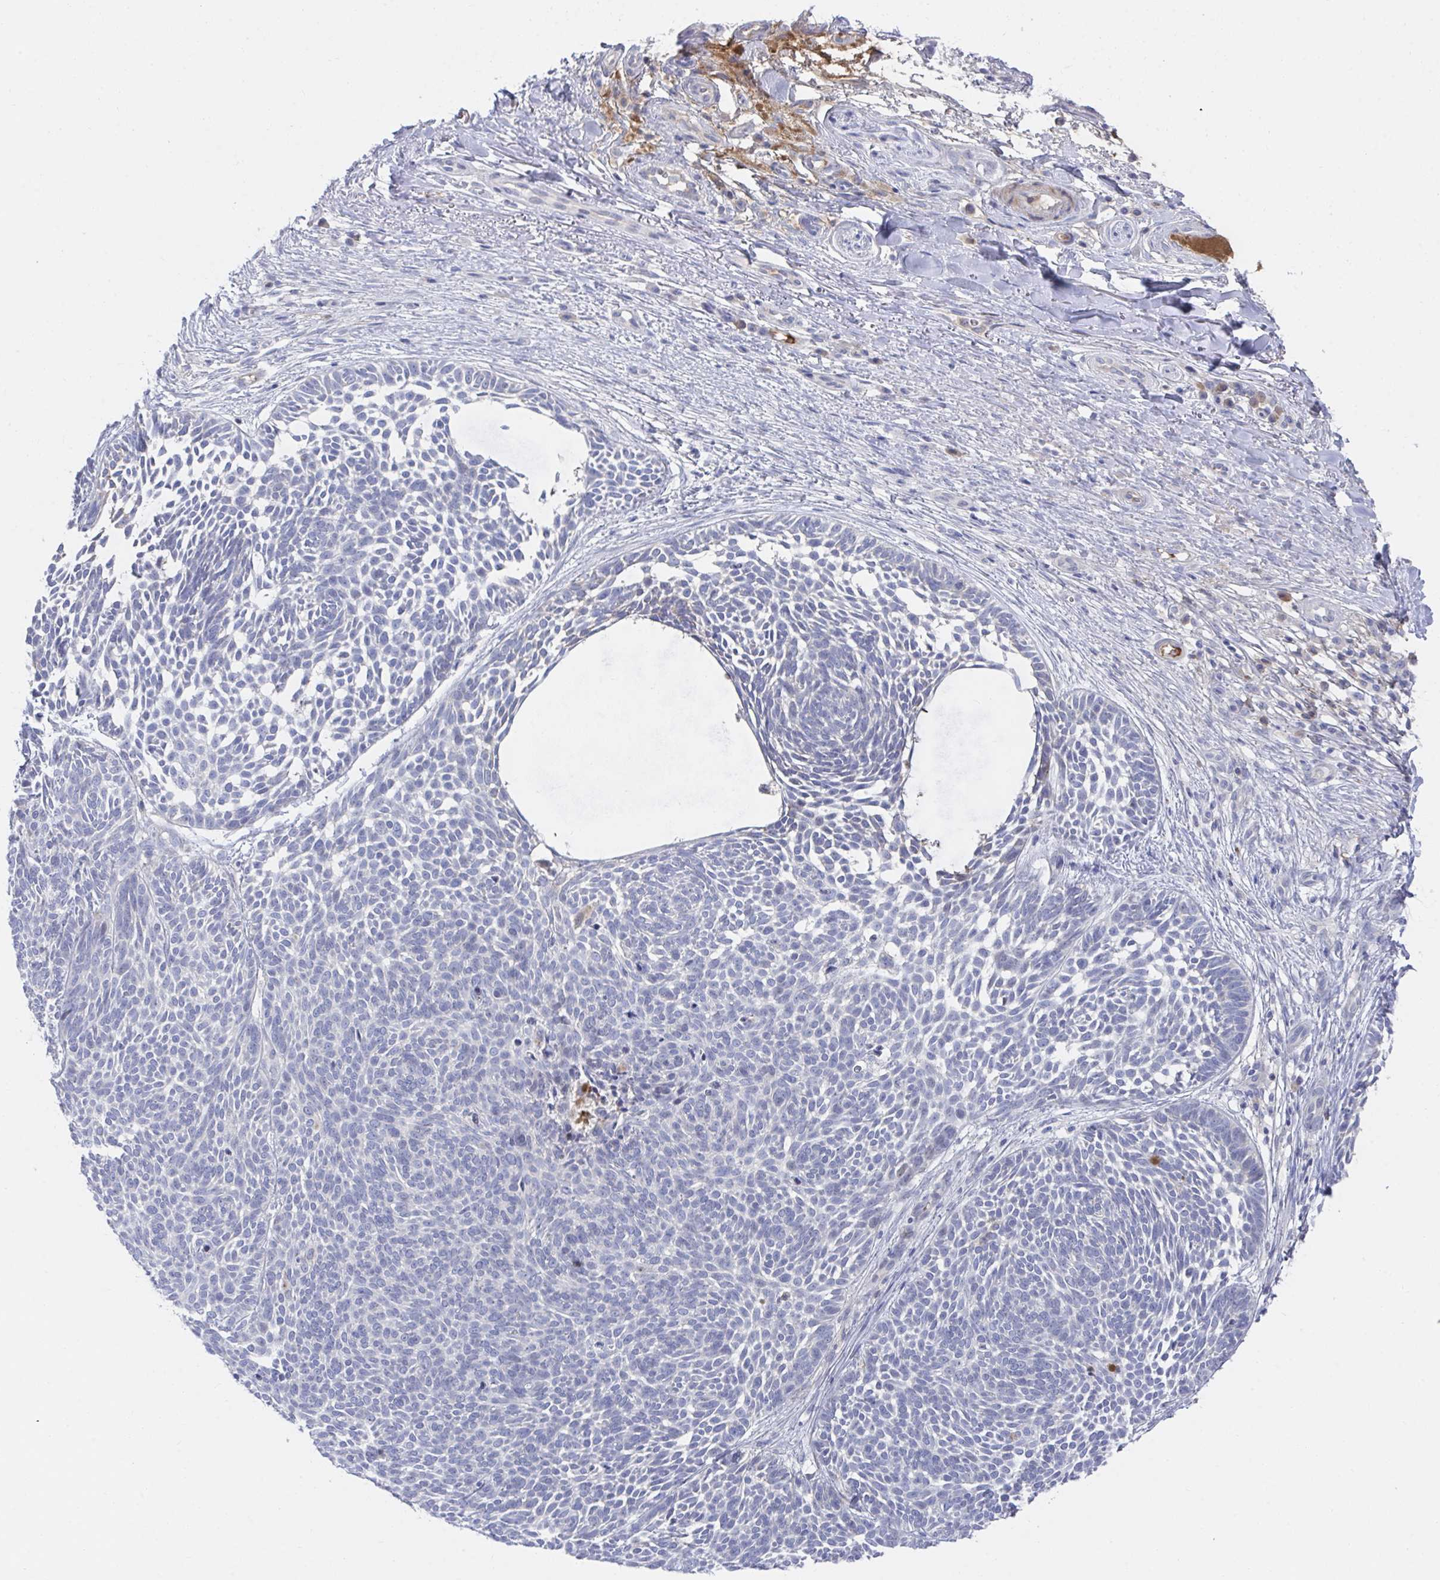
{"staining": {"intensity": "negative", "quantity": "none", "location": "none"}, "tissue": "skin cancer", "cell_type": "Tumor cells", "image_type": "cancer", "snomed": [{"axis": "morphology", "description": "Basal cell carcinoma"}, {"axis": "topography", "description": "Skin"}, {"axis": "topography", "description": "Skin of trunk"}], "caption": "Tumor cells show no significant expression in basal cell carcinoma (skin).", "gene": "TNFAIP6", "patient": {"sex": "male", "age": 74}}